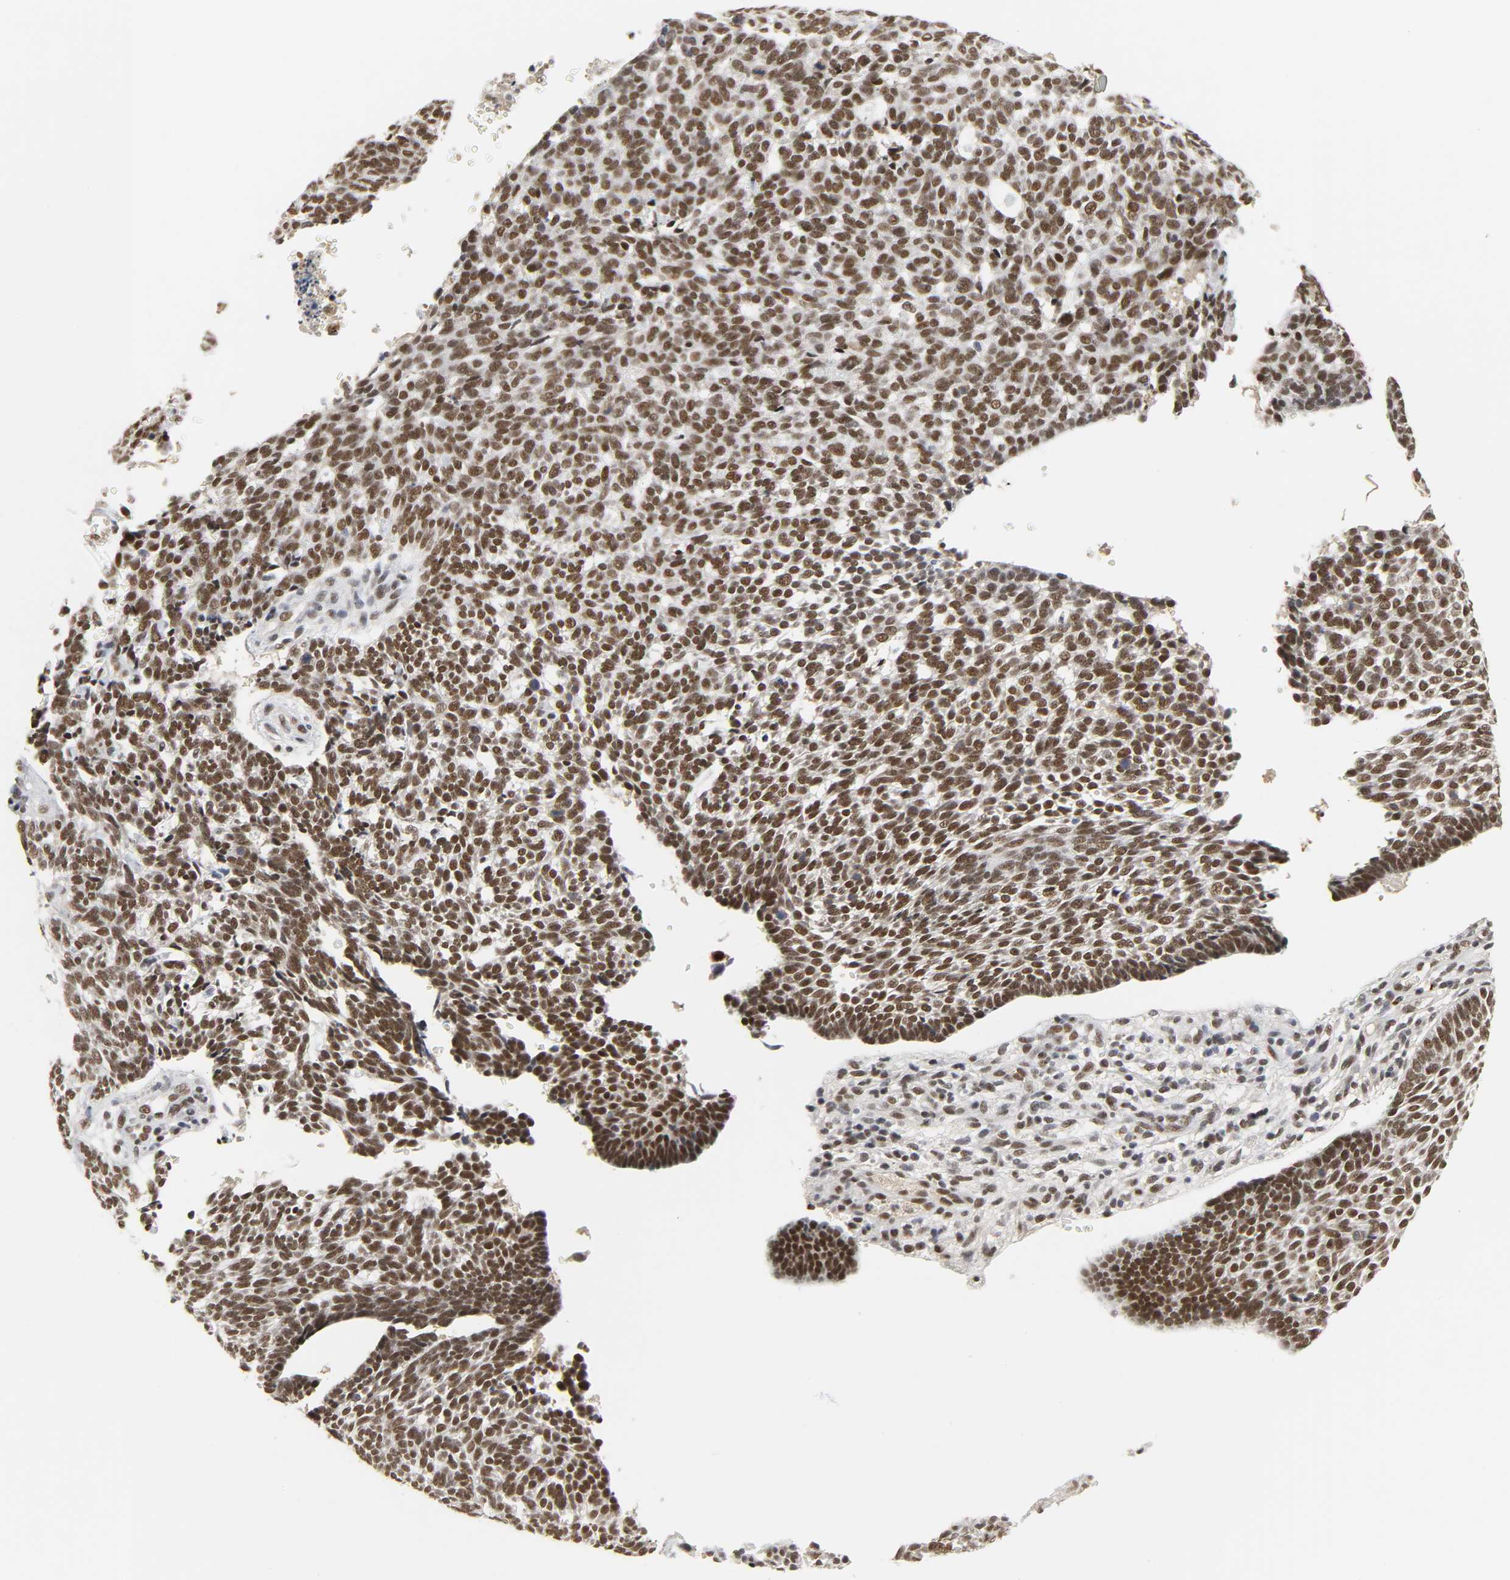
{"staining": {"intensity": "strong", "quantity": ">75%", "location": "nuclear"}, "tissue": "skin cancer", "cell_type": "Tumor cells", "image_type": "cancer", "snomed": [{"axis": "morphology", "description": "Normal tissue, NOS"}, {"axis": "morphology", "description": "Basal cell carcinoma"}, {"axis": "topography", "description": "Skin"}], "caption": "The micrograph demonstrates staining of skin cancer (basal cell carcinoma), revealing strong nuclear protein positivity (brown color) within tumor cells.", "gene": "NCOA6", "patient": {"sex": "male", "age": 87}}